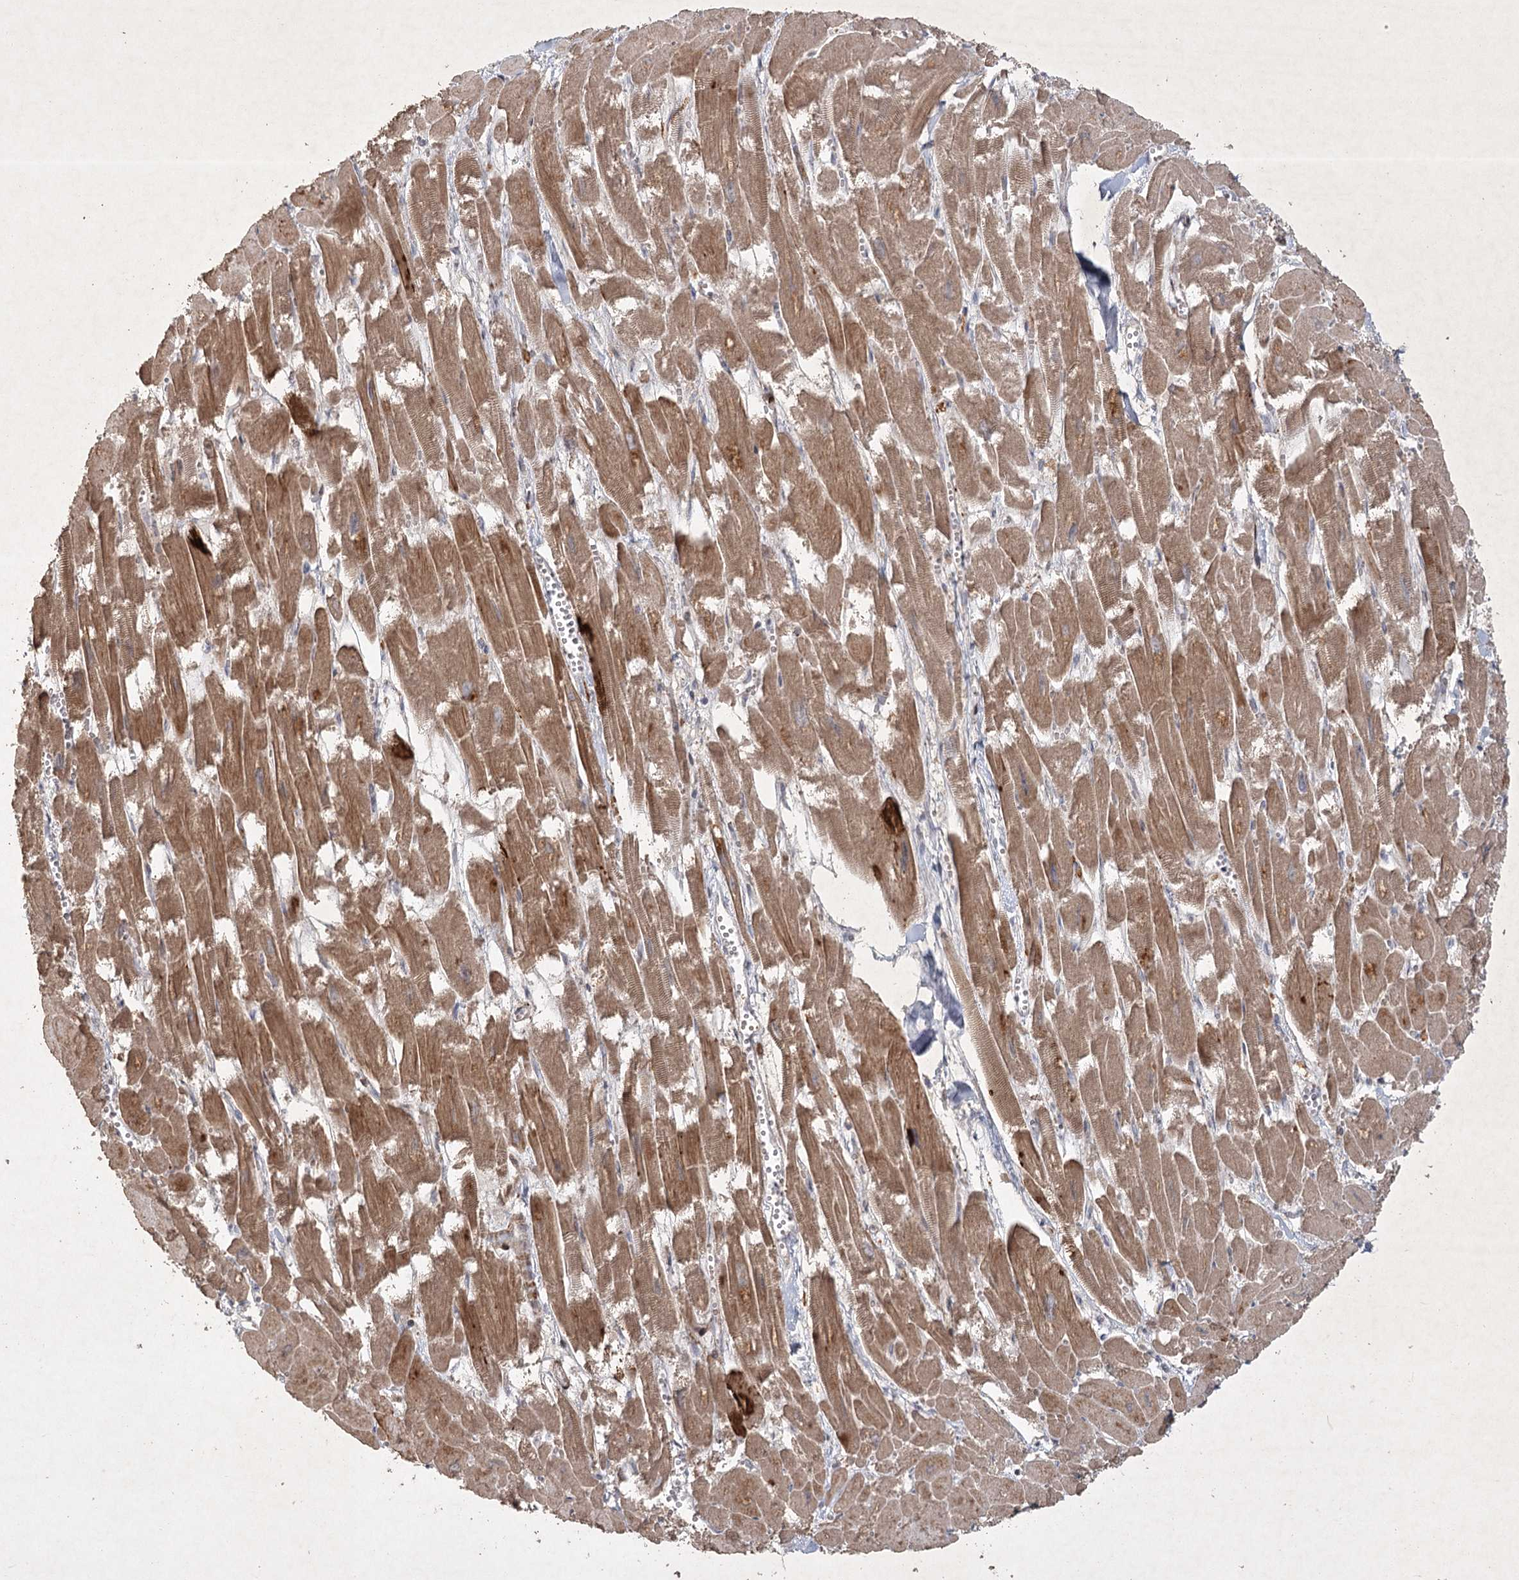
{"staining": {"intensity": "moderate", "quantity": ">75%", "location": "cytoplasmic/membranous"}, "tissue": "heart muscle", "cell_type": "Cardiomyocytes", "image_type": "normal", "snomed": [{"axis": "morphology", "description": "Normal tissue, NOS"}, {"axis": "topography", "description": "Heart"}], "caption": "Immunohistochemical staining of normal human heart muscle demonstrates medium levels of moderate cytoplasmic/membranous staining in approximately >75% of cardiomyocytes.", "gene": "KBTBD4", "patient": {"sex": "male", "age": 54}}